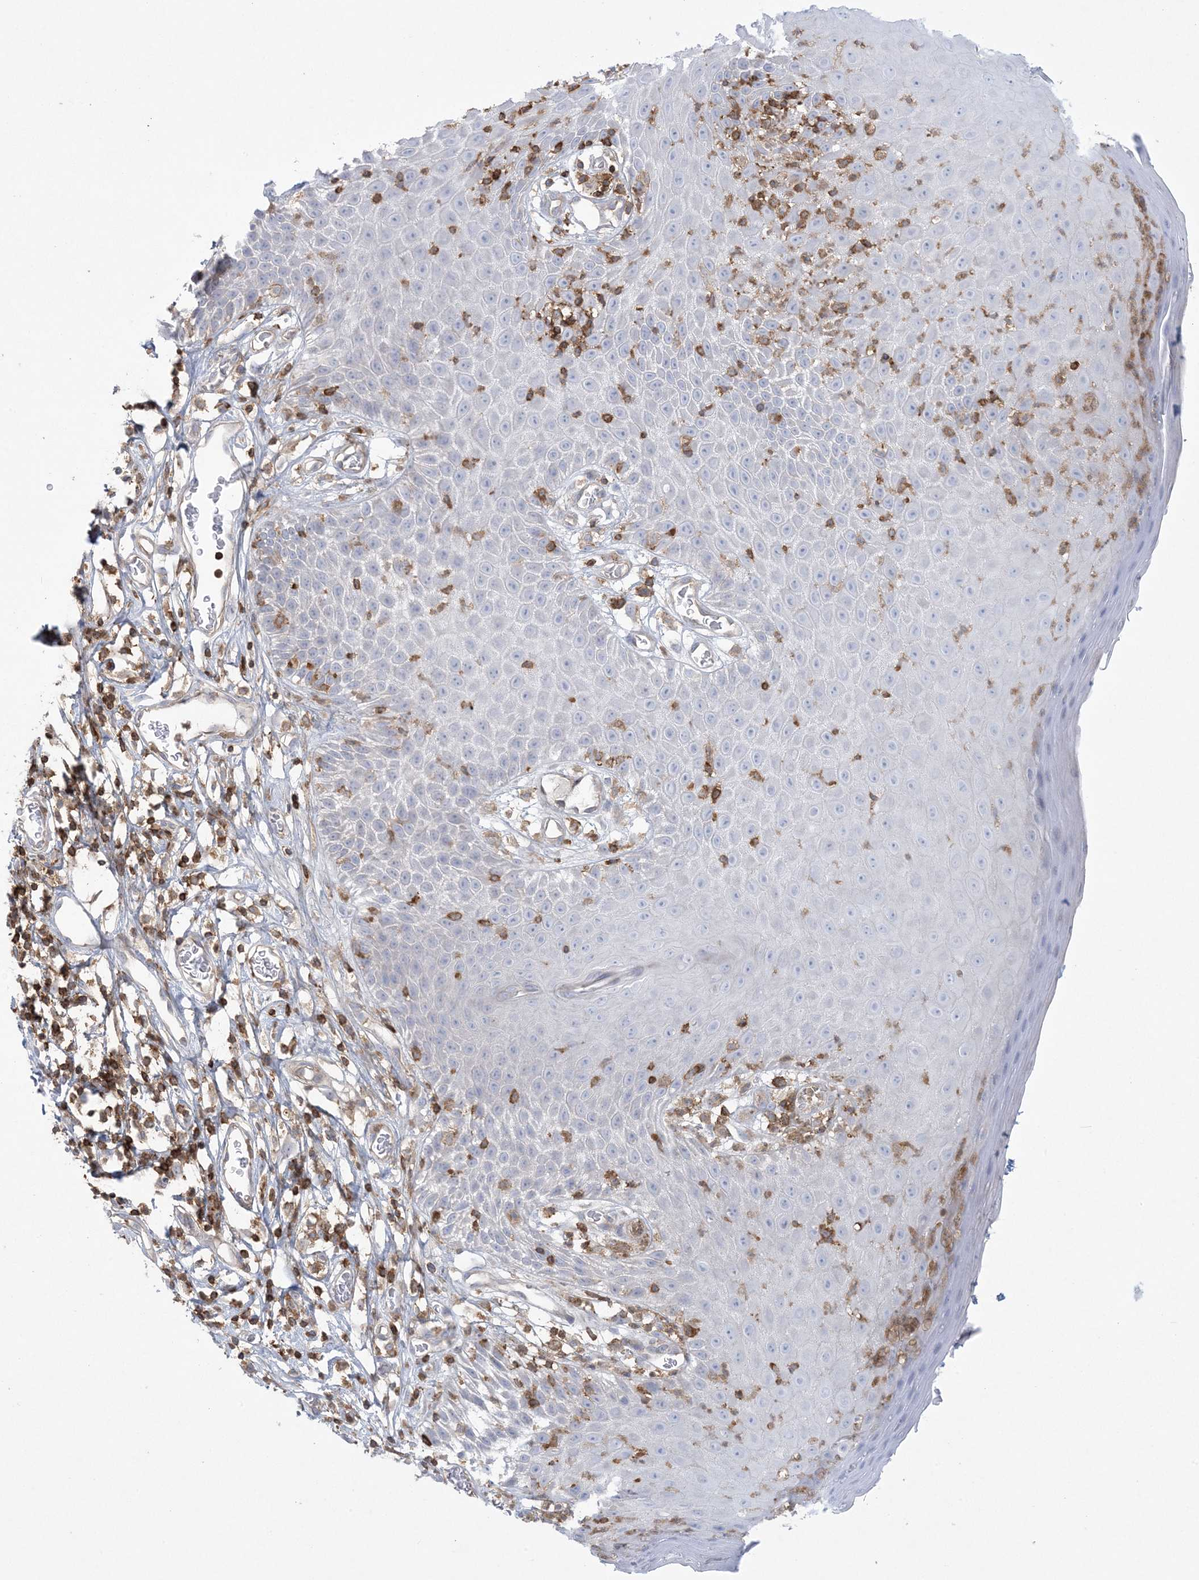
{"staining": {"intensity": "moderate", "quantity": "<25%", "location": "cytoplasmic/membranous"}, "tissue": "skin", "cell_type": "Epidermal cells", "image_type": "normal", "snomed": [{"axis": "morphology", "description": "Normal tissue, NOS"}, {"axis": "topography", "description": "Vulva"}], "caption": "Skin stained for a protein (brown) displays moderate cytoplasmic/membranous positive expression in approximately <25% of epidermal cells.", "gene": "ARHGAP30", "patient": {"sex": "female", "age": 68}}